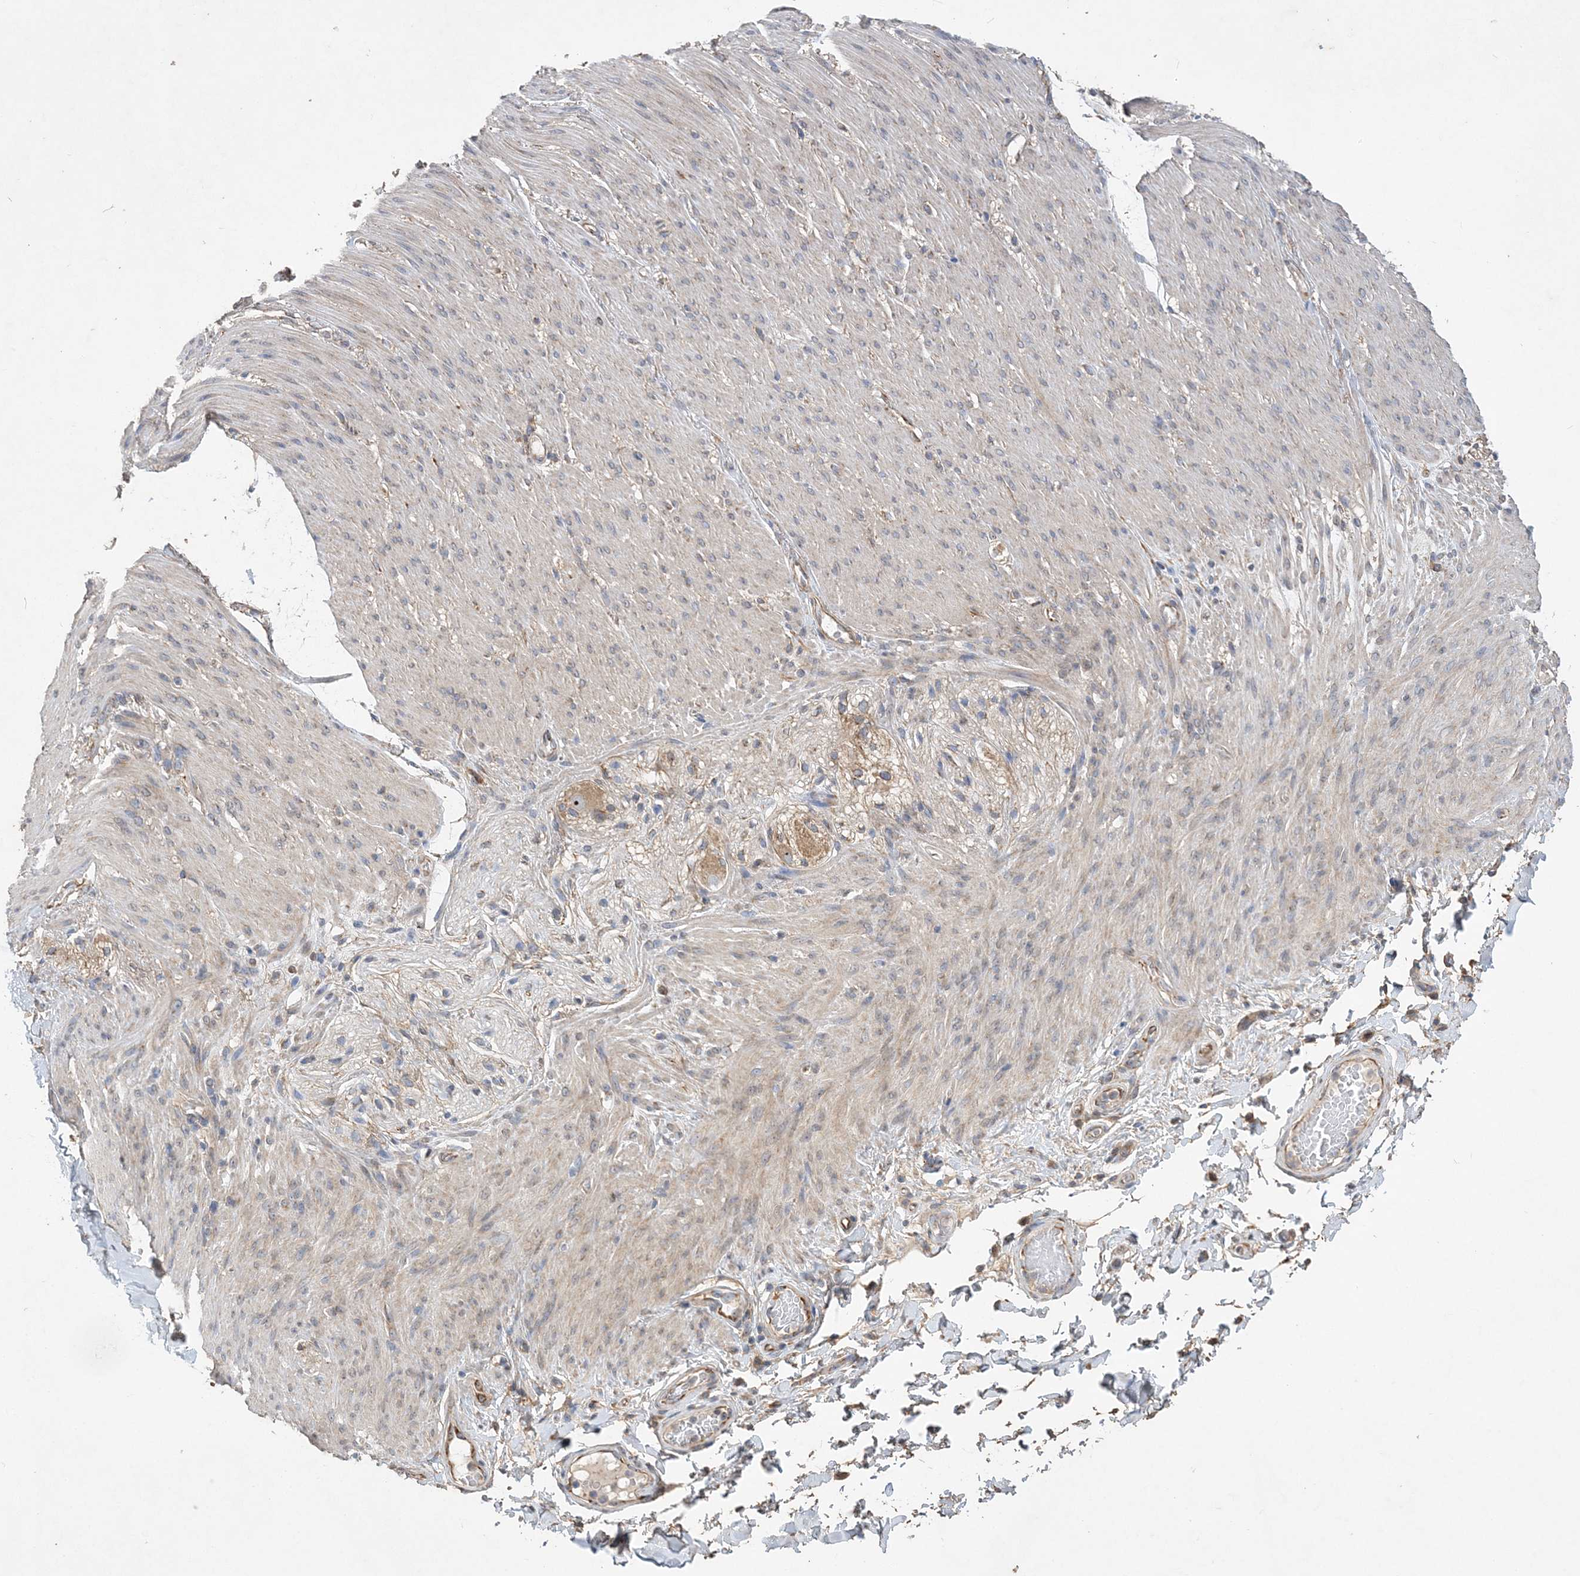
{"staining": {"intensity": "negative", "quantity": "none", "location": "none"}, "tissue": "adipose tissue", "cell_type": "Adipocytes", "image_type": "normal", "snomed": [{"axis": "morphology", "description": "Normal tissue, NOS"}, {"axis": "topography", "description": "Colon"}, {"axis": "topography", "description": "Peripheral nerve tissue"}], "caption": "This is an immunohistochemistry (IHC) photomicrograph of unremarkable adipose tissue. There is no expression in adipocytes.", "gene": "FEZ2", "patient": {"sex": "female", "age": 61}}